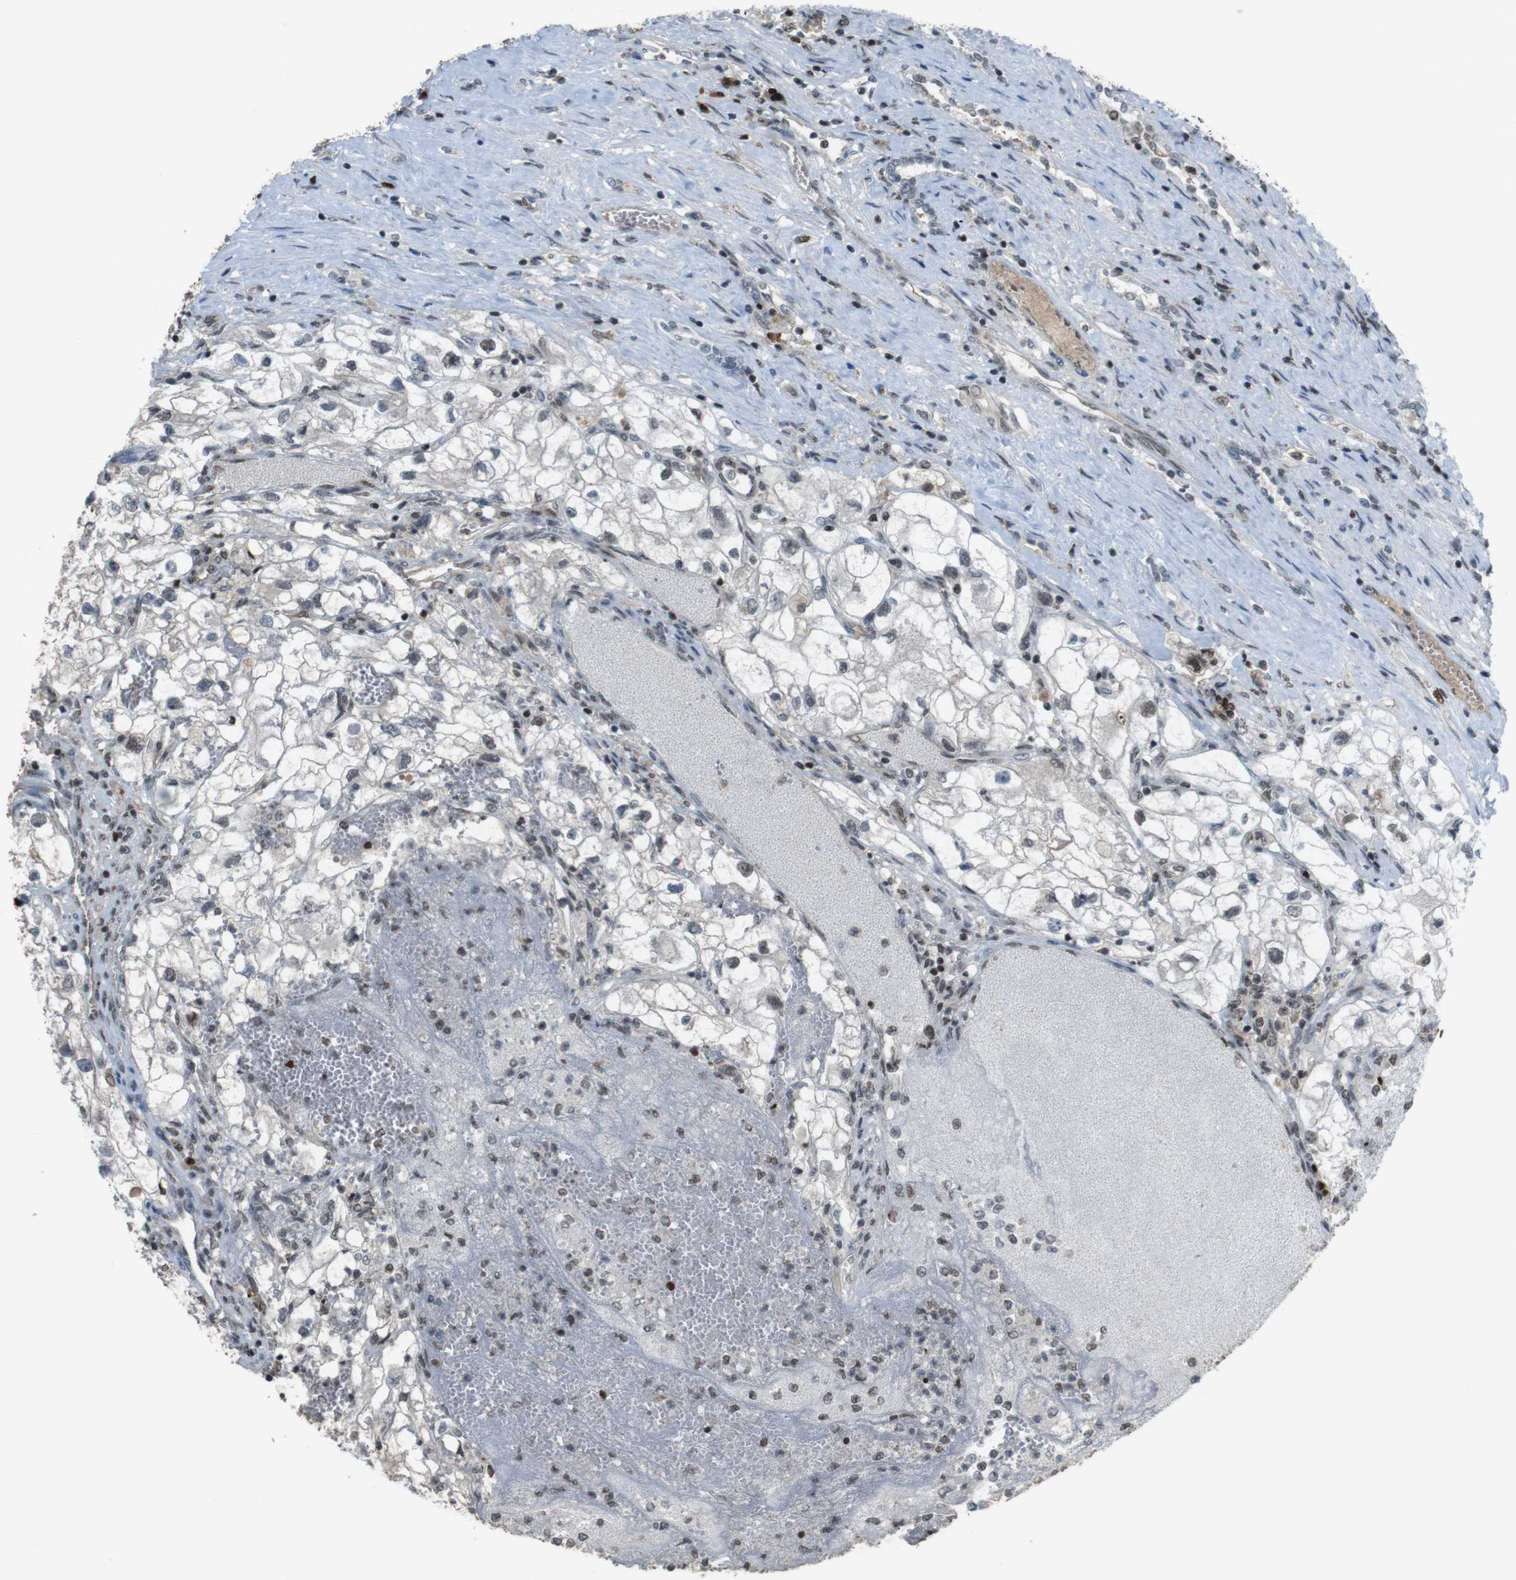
{"staining": {"intensity": "negative", "quantity": "none", "location": "none"}, "tissue": "renal cancer", "cell_type": "Tumor cells", "image_type": "cancer", "snomed": [{"axis": "morphology", "description": "Adenocarcinoma, NOS"}, {"axis": "topography", "description": "Kidney"}], "caption": "Histopathology image shows no protein positivity in tumor cells of renal adenocarcinoma tissue.", "gene": "SUB1", "patient": {"sex": "female", "age": 70}}